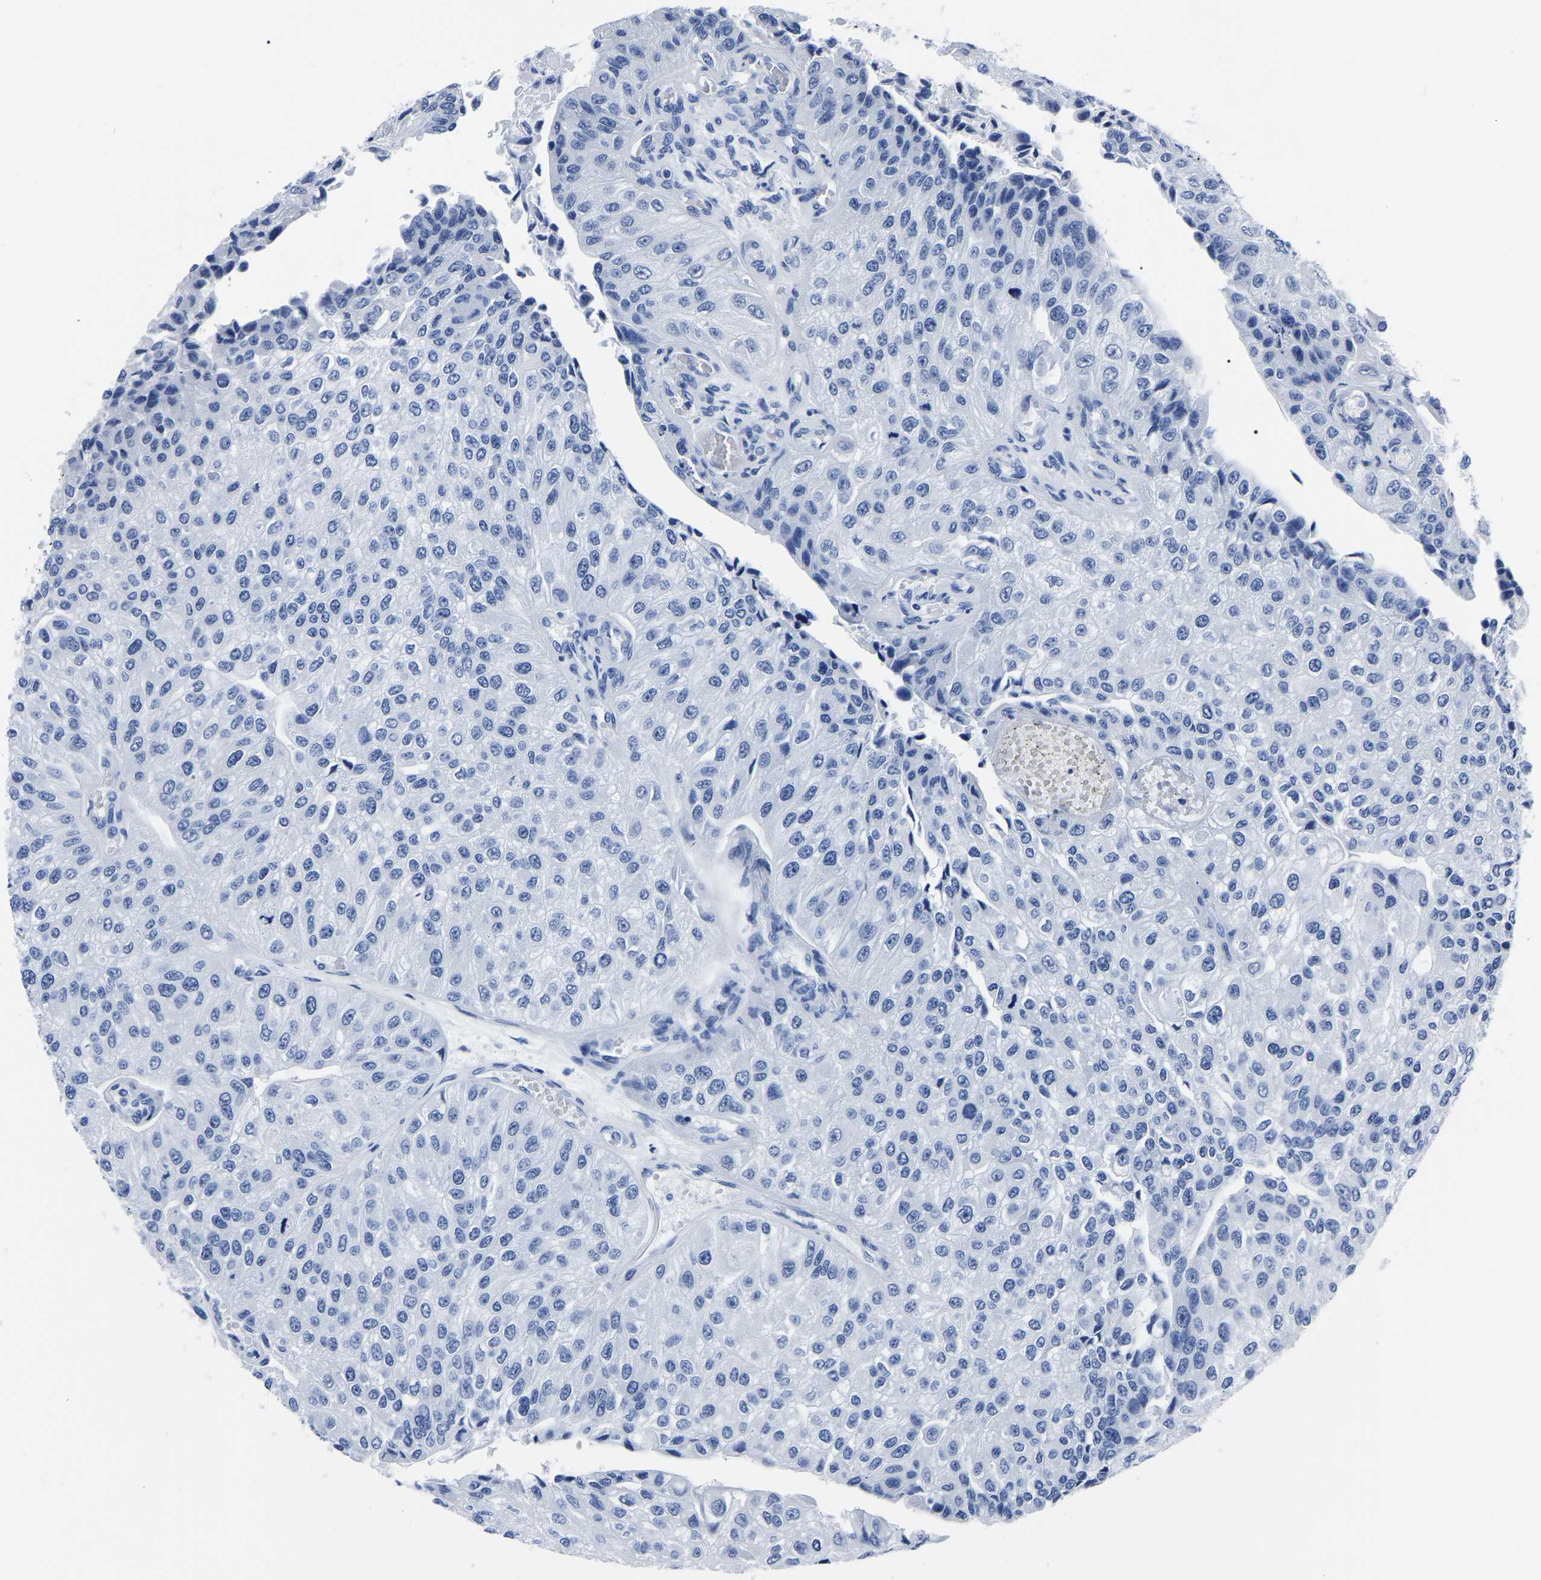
{"staining": {"intensity": "negative", "quantity": "none", "location": "none"}, "tissue": "urothelial cancer", "cell_type": "Tumor cells", "image_type": "cancer", "snomed": [{"axis": "morphology", "description": "Urothelial carcinoma, High grade"}, {"axis": "topography", "description": "Kidney"}, {"axis": "topography", "description": "Urinary bladder"}], "caption": "This is an IHC histopathology image of human urothelial cancer. There is no expression in tumor cells.", "gene": "IMPG2", "patient": {"sex": "male", "age": 77}}